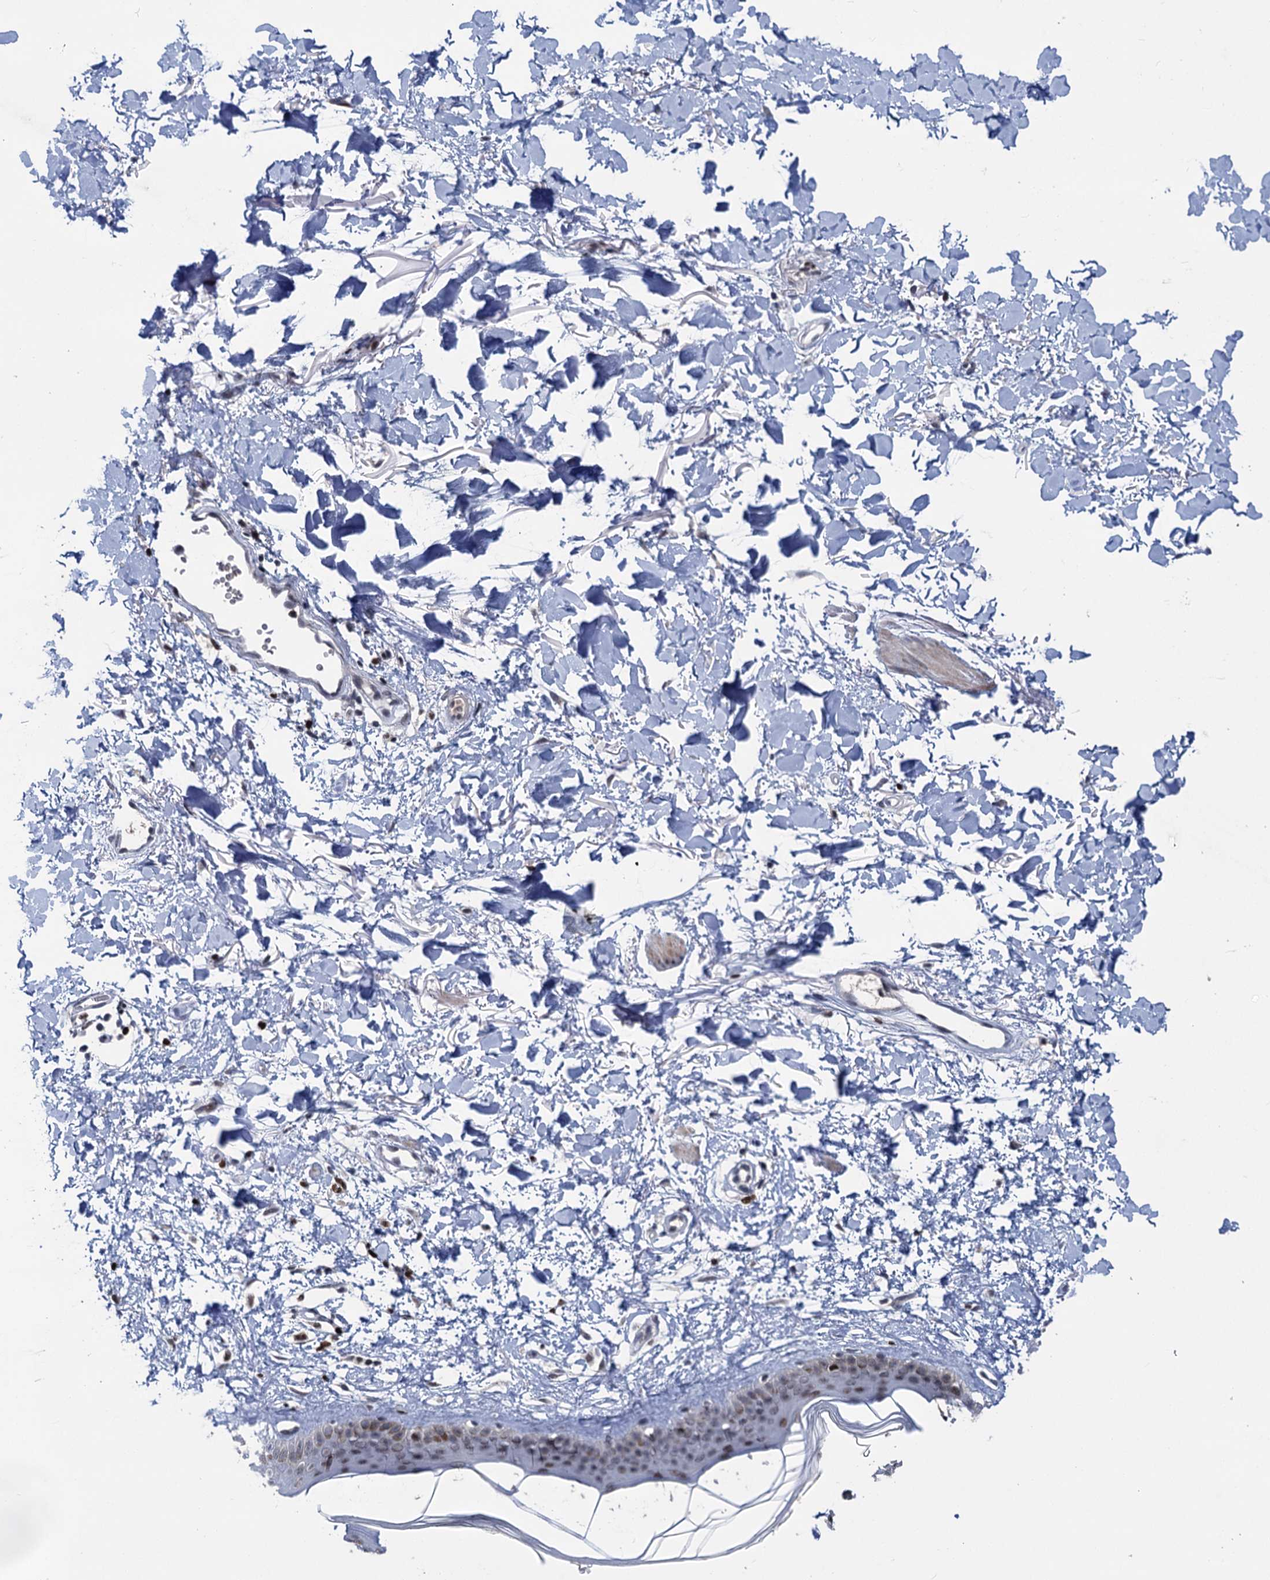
{"staining": {"intensity": "negative", "quantity": "none", "location": "none"}, "tissue": "skin", "cell_type": "Fibroblasts", "image_type": "normal", "snomed": [{"axis": "morphology", "description": "Normal tissue, NOS"}, {"axis": "topography", "description": "Skin"}], "caption": "High magnification brightfield microscopy of unremarkable skin stained with DAB (3,3'-diaminobenzidine) (brown) and counterstained with hematoxylin (blue): fibroblasts show no significant expression.", "gene": "ZCCHC10", "patient": {"sex": "female", "age": 58}}